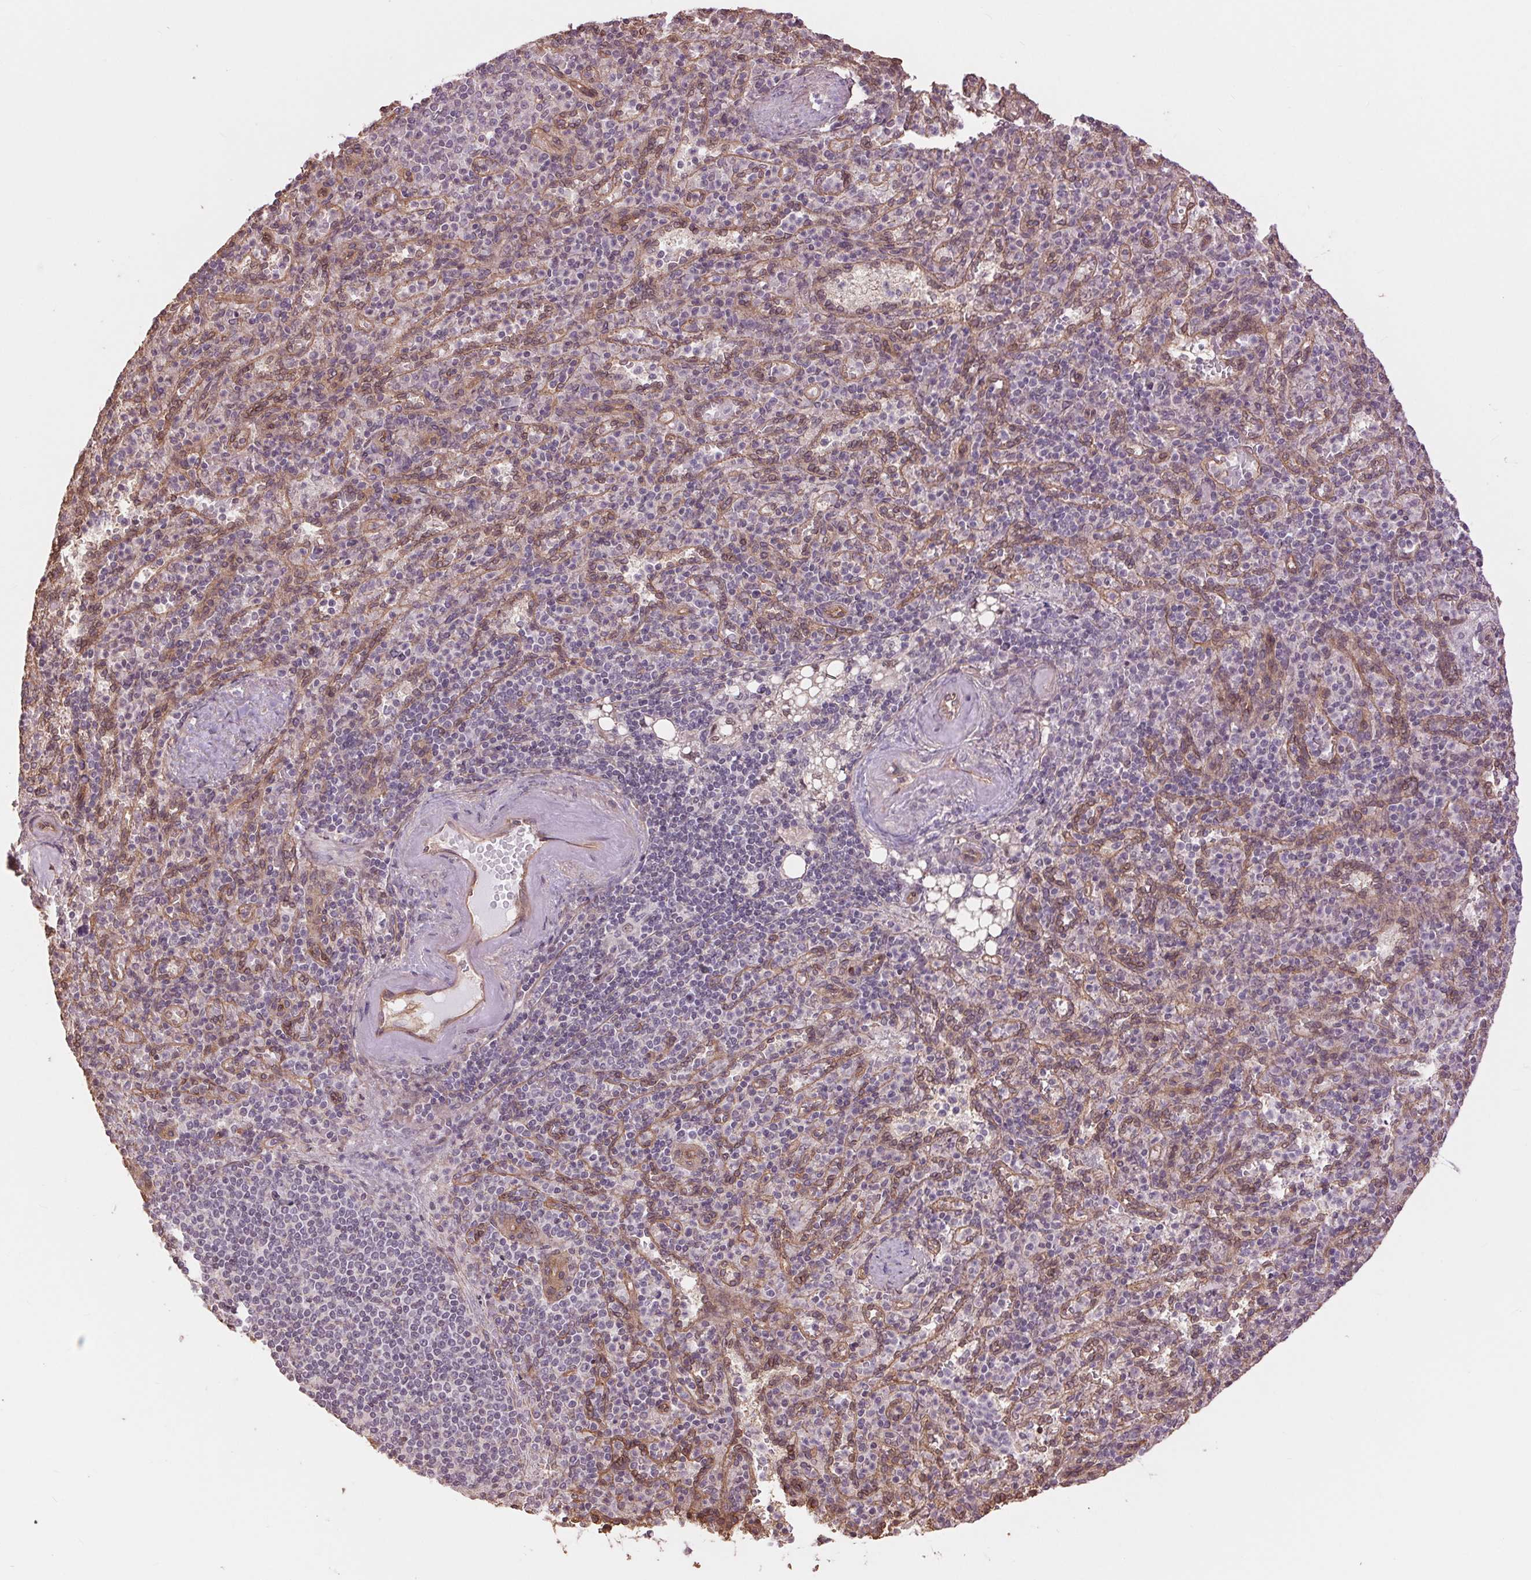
{"staining": {"intensity": "negative", "quantity": "none", "location": "none"}, "tissue": "spleen", "cell_type": "Cells in red pulp", "image_type": "normal", "snomed": [{"axis": "morphology", "description": "Normal tissue, NOS"}, {"axis": "topography", "description": "Spleen"}], "caption": "Immunohistochemical staining of unremarkable human spleen demonstrates no significant expression in cells in red pulp.", "gene": "PALM", "patient": {"sex": "female", "age": 74}}